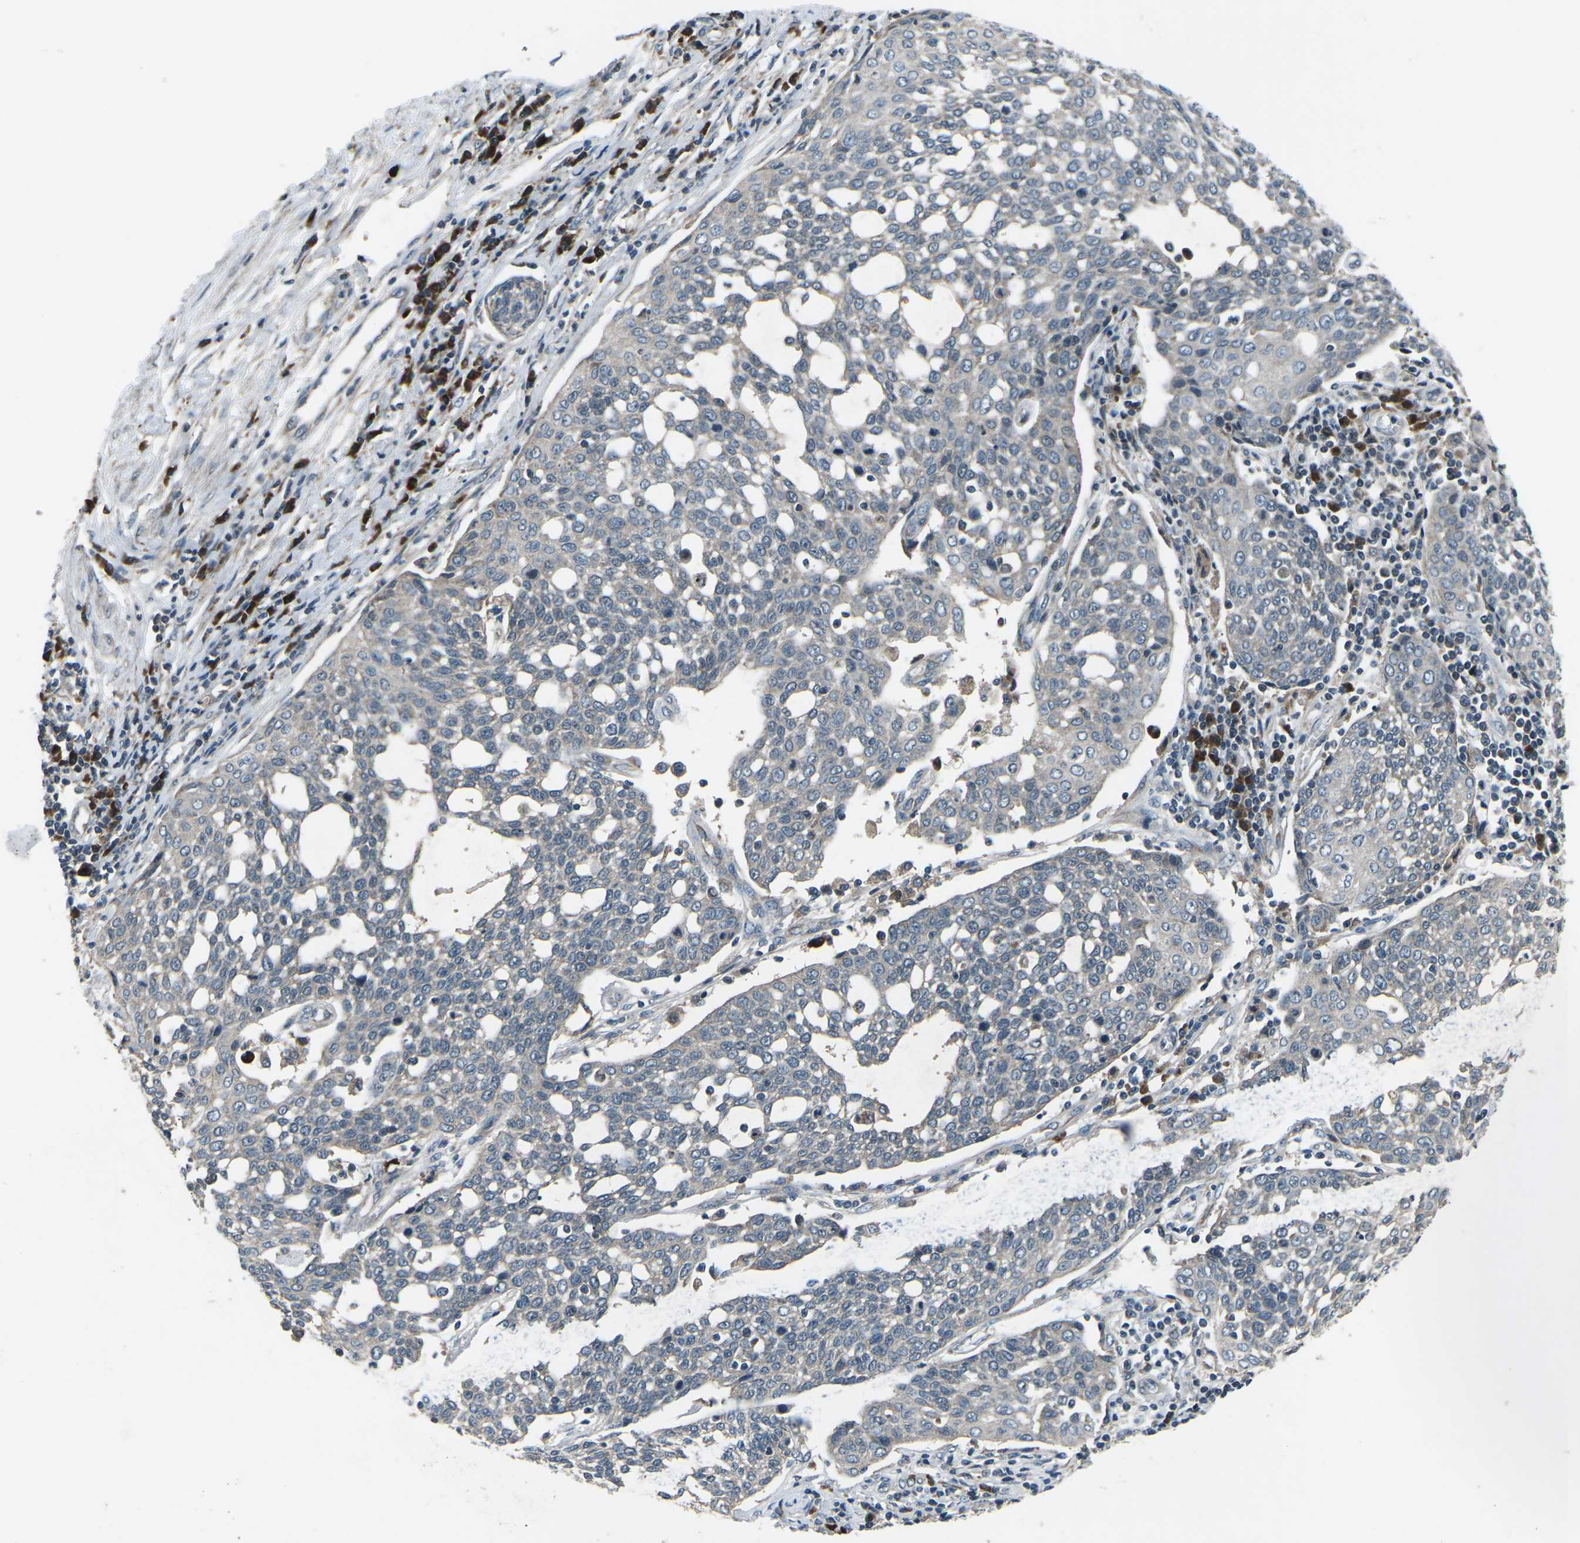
{"staining": {"intensity": "negative", "quantity": "none", "location": "none"}, "tissue": "cervical cancer", "cell_type": "Tumor cells", "image_type": "cancer", "snomed": [{"axis": "morphology", "description": "Squamous cell carcinoma, NOS"}, {"axis": "topography", "description": "Cervix"}], "caption": "Histopathology image shows no significant protein staining in tumor cells of cervical cancer (squamous cell carcinoma).", "gene": "CDK16", "patient": {"sex": "female", "age": 34}}